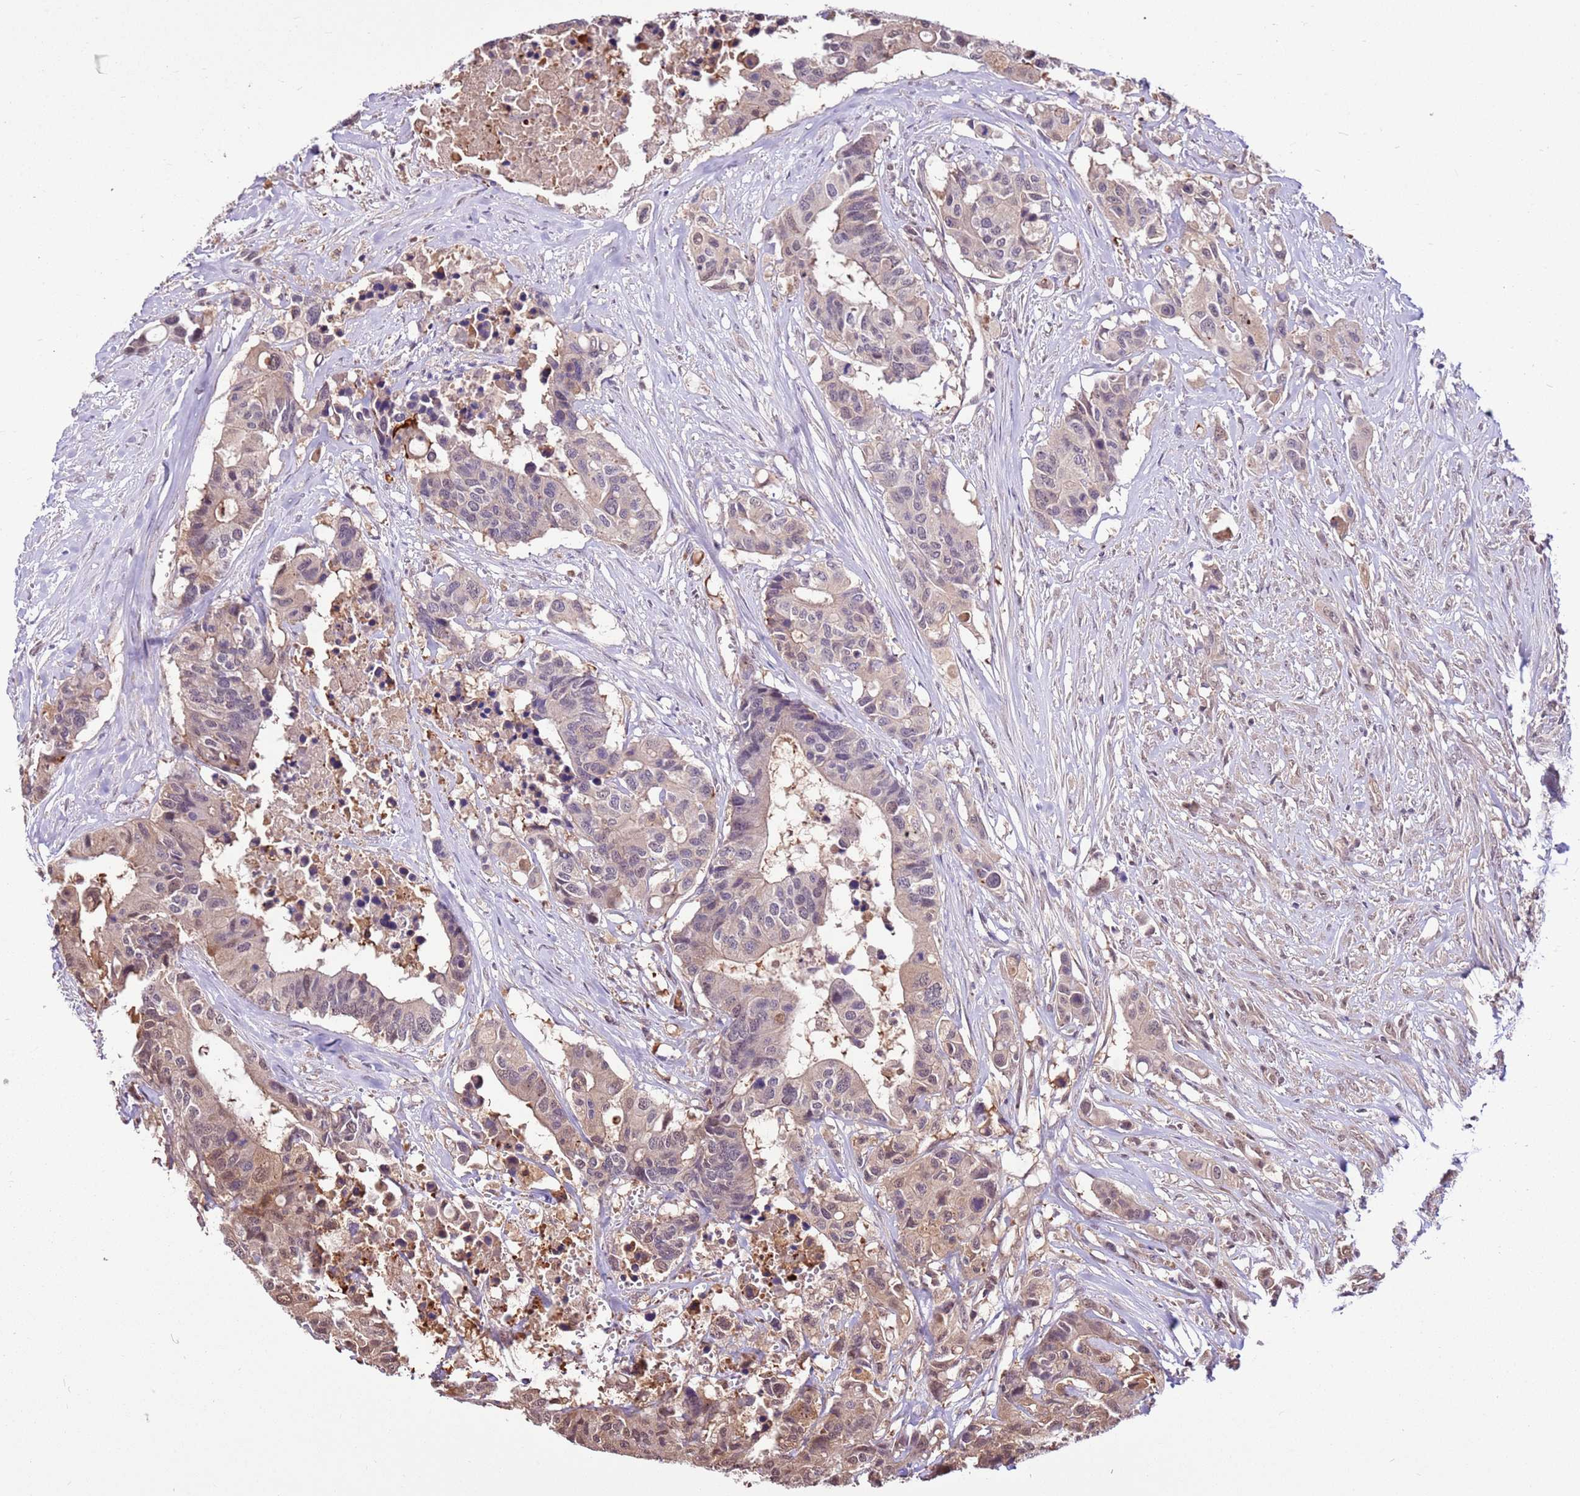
{"staining": {"intensity": "weak", "quantity": "25%-75%", "location": "cytoplasmic/membranous"}, "tissue": "colorectal cancer", "cell_type": "Tumor cells", "image_type": "cancer", "snomed": [{"axis": "morphology", "description": "Adenocarcinoma, NOS"}, {"axis": "topography", "description": "Colon"}], "caption": "Immunohistochemical staining of colorectal adenocarcinoma demonstrates low levels of weak cytoplasmic/membranous protein positivity in about 25%-75% of tumor cells. The staining was performed using DAB (3,3'-diaminobenzidine), with brown indicating positive protein expression. Nuclei are stained blue with hematoxylin.", "gene": "BBS5", "patient": {"sex": "male", "age": 77}}